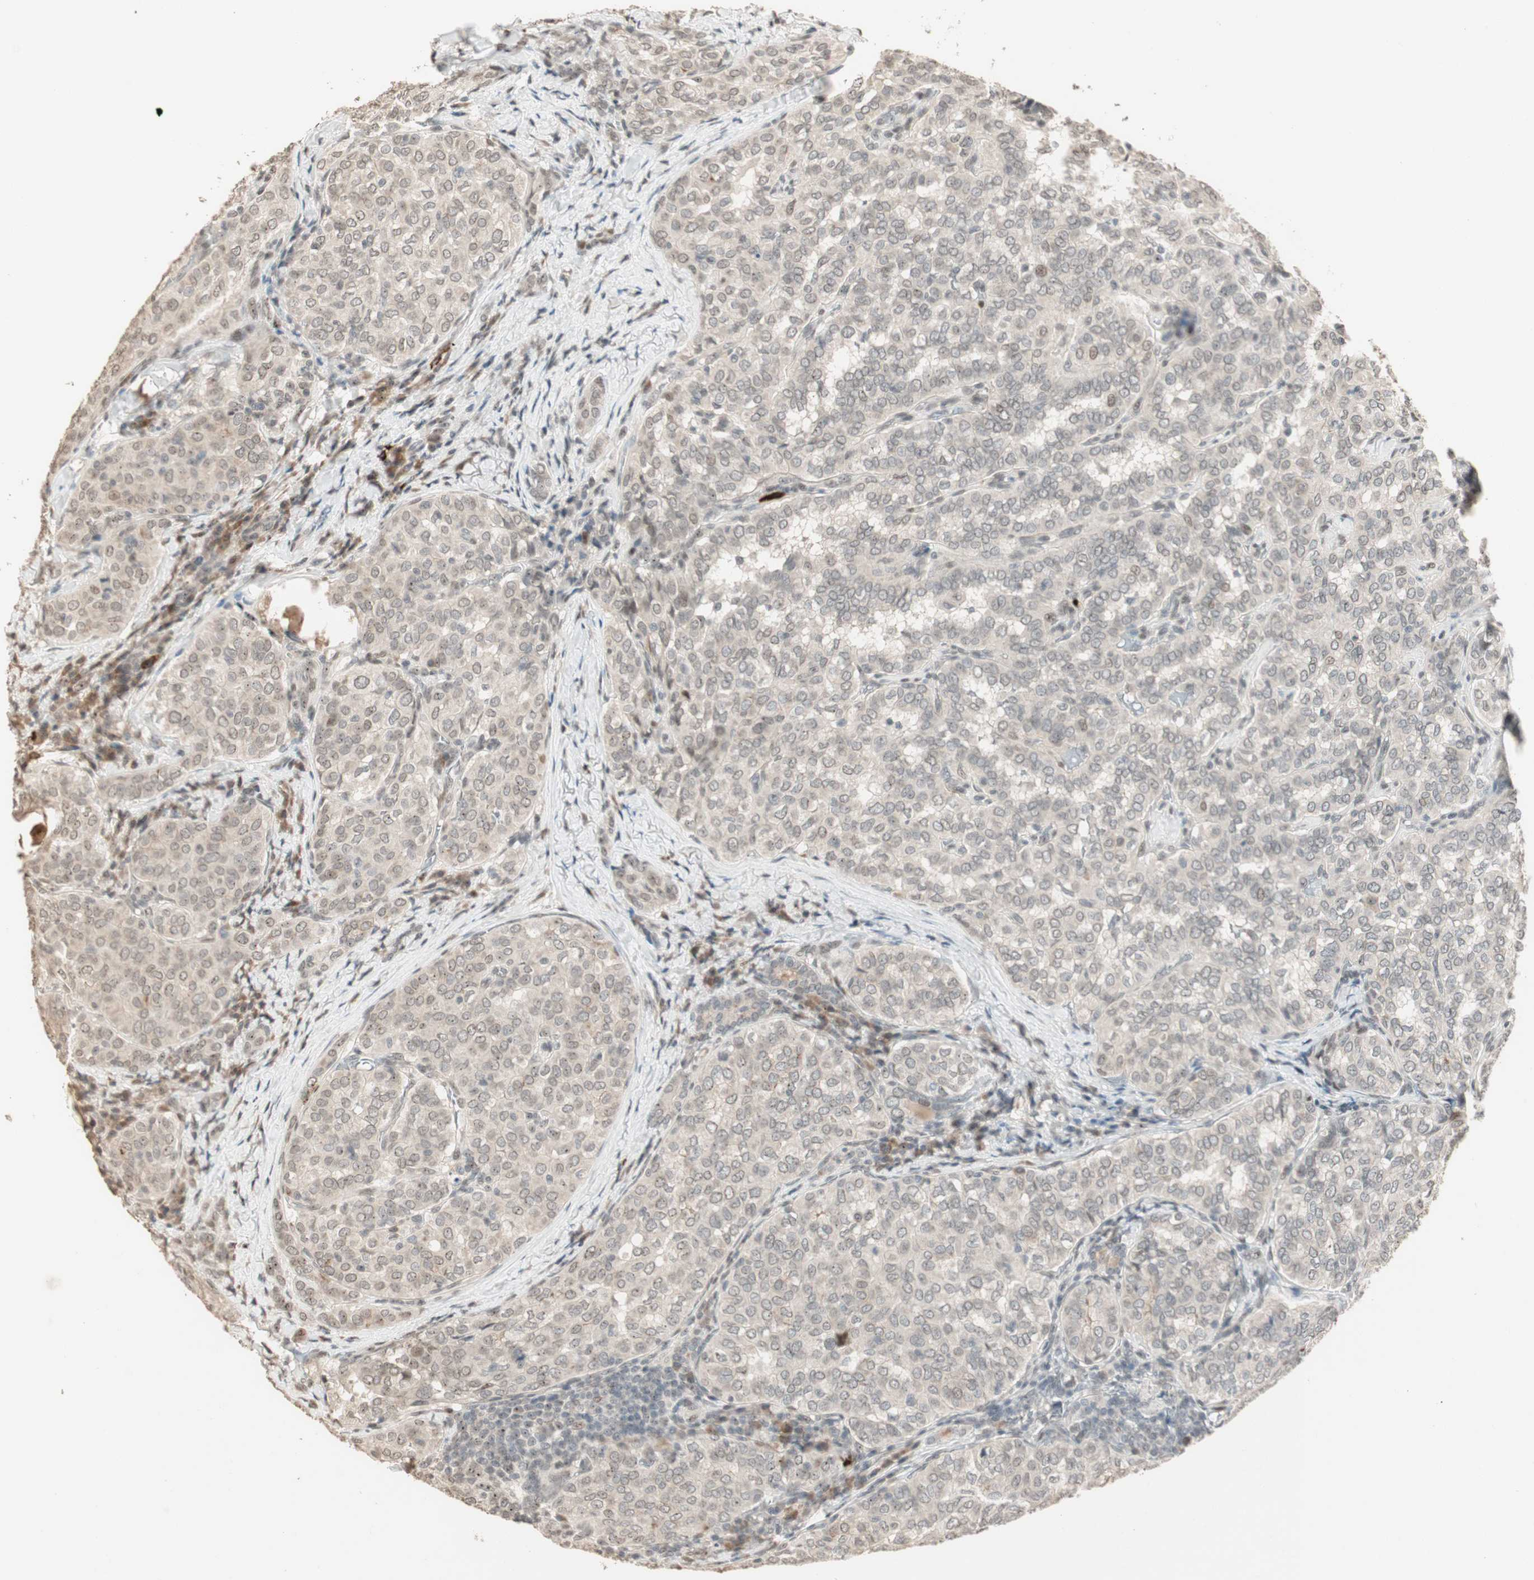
{"staining": {"intensity": "weak", "quantity": "25%-75%", "location": "cytoplasmic/membranous,nuclear"}, "tissue": "thyroid cancer", "cell_type": "Tumor cells", "image_type": "cancer", "snomed": [{"axis": "morphology", "description": "Normal tissue, NOS"}, {"axis": "morphology", "description": "Papillary adenocarcinoma, NOS"}, {"axis": "topography", "description": "Thyroid gland"}], "caption": "The immunohistochemical stain labels weak cytoplasmic/membranous and nuclear expression in tumor cells of papillary adenocarcinoma (thyroid) tissue.", "gene": "ETV4", "patient": {"sex": "female", "age": 30}}